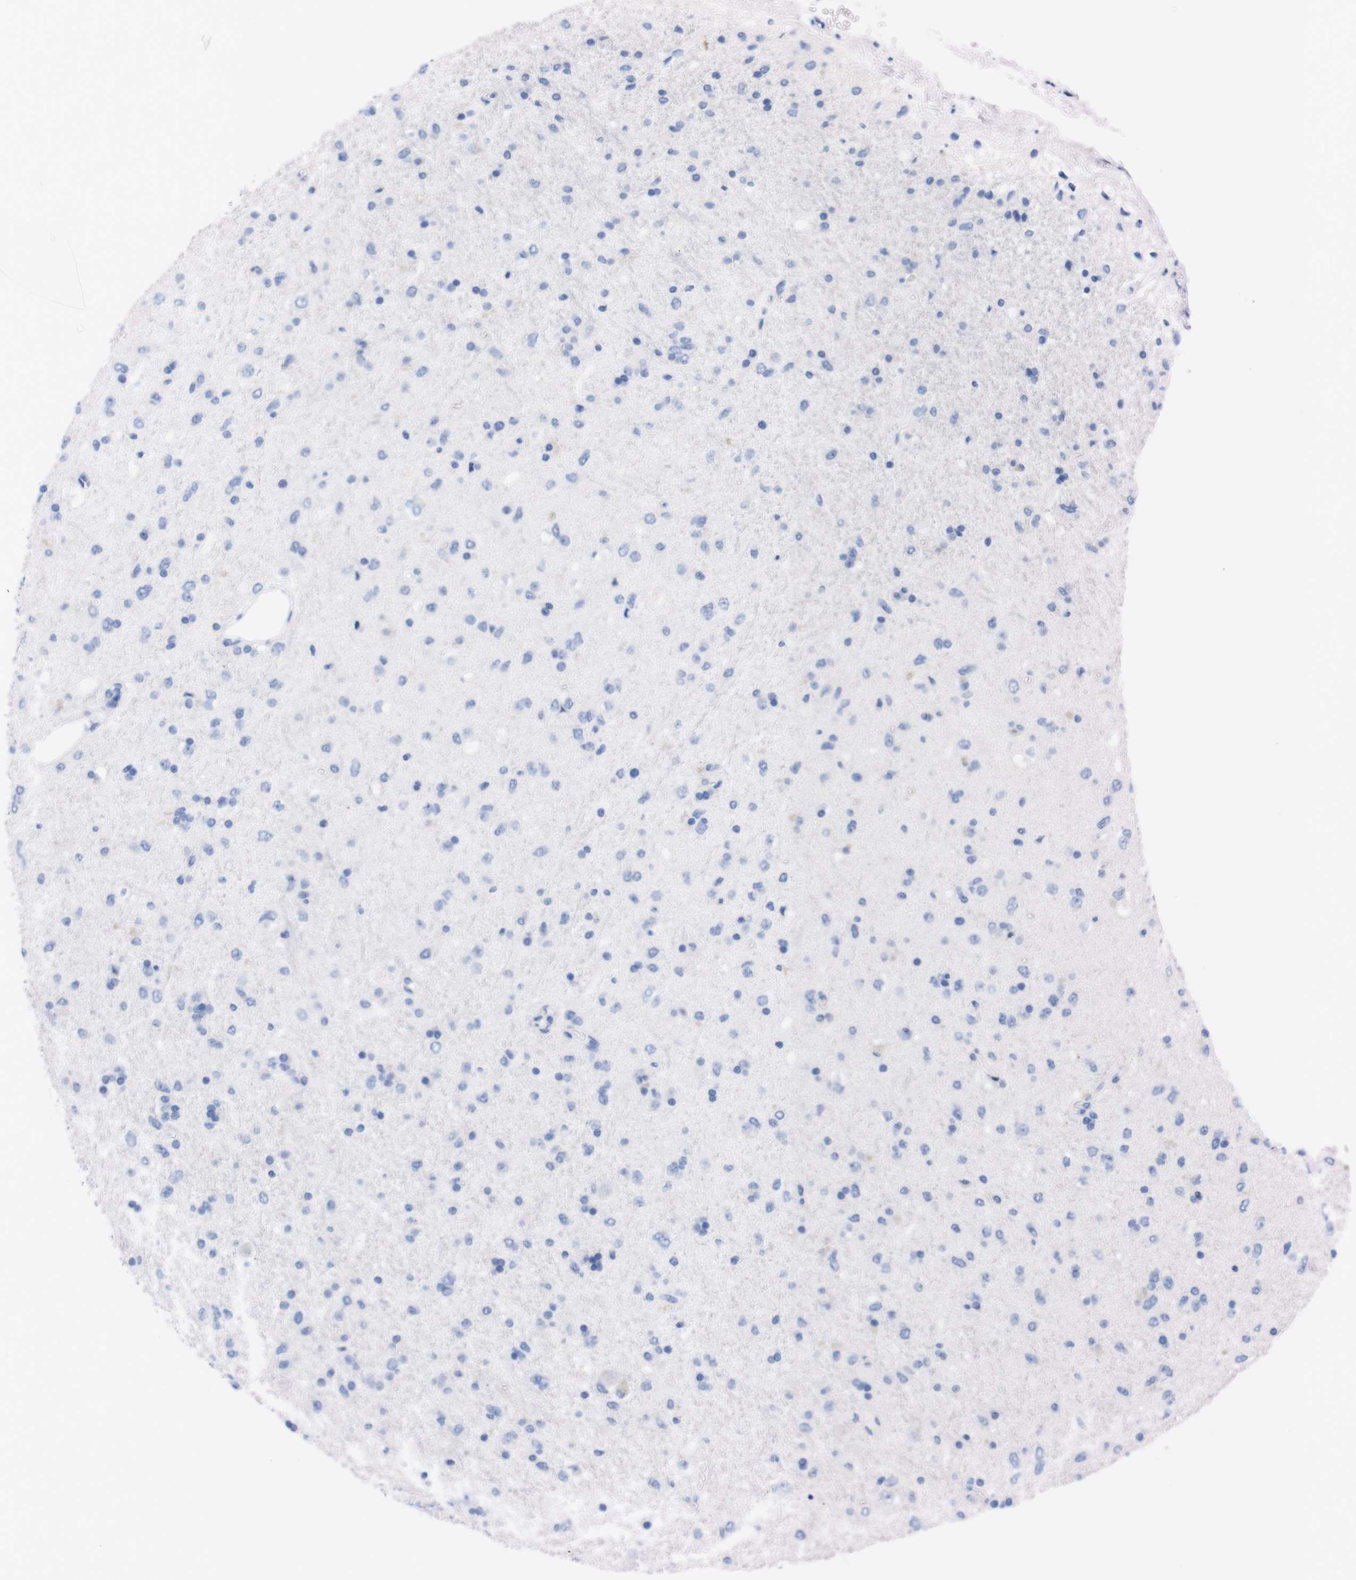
{"staining": {"intensity": "negative", "quantity": "none", "location": "none"}, "tissue": "glioma", "cell_type": "Tumor cells", "image_type": "cancer", "snomed": [{"axis": "morphology", "description": "Glioma, malignant, Low grade"}, {"axis": "topography", "description": "Brain"}], "caption": "A high-resolution histopathology image shows immunohistochemistry staining of low-grade glioma (malignant), which shows no significant positivity in tumor cells.", "gene": "TMEM243", "patient": {"sex": "male", "age": 77}}